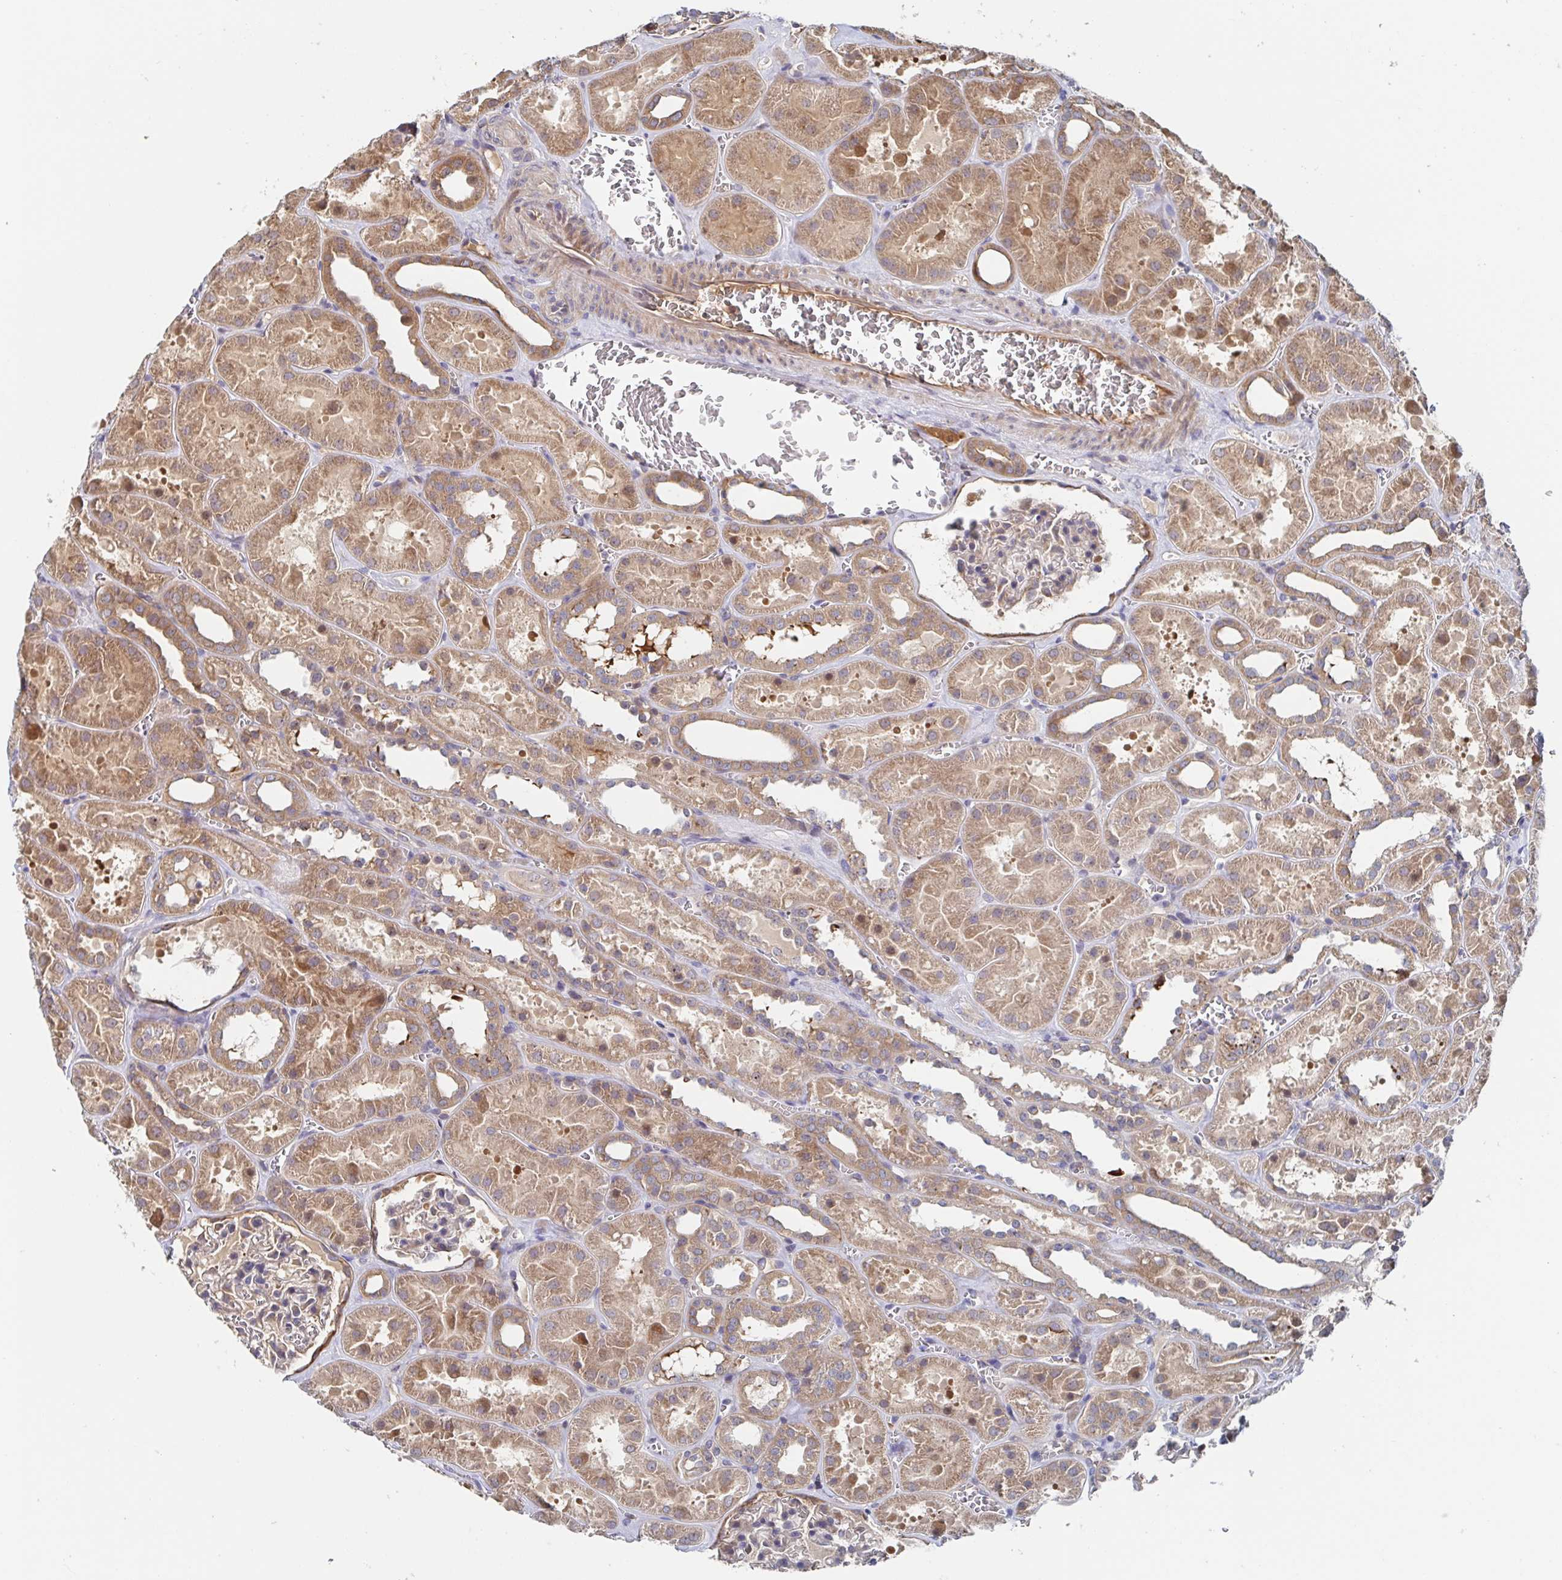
{"staining": {"intensity": "weak", "quantity": "25%-75%", "location": "cytoplasmic/membranous"}, "tissue": "kidney", "cell_type": "Cells in glomeruli", "image_type": "normal", "snomed": [{"axis": "morphology", "description": "Normal tissue, NOS"}, {"axis": "topography", "description": "Kidney"}], "caption": "A low amount of weak cytoplasmic/membranous staining is identified in about 25%-75% of cells in glomeruli in unremarkable kidney.", "gene": "DHRS12", "patient": {"sex": "female", "age": 41}}